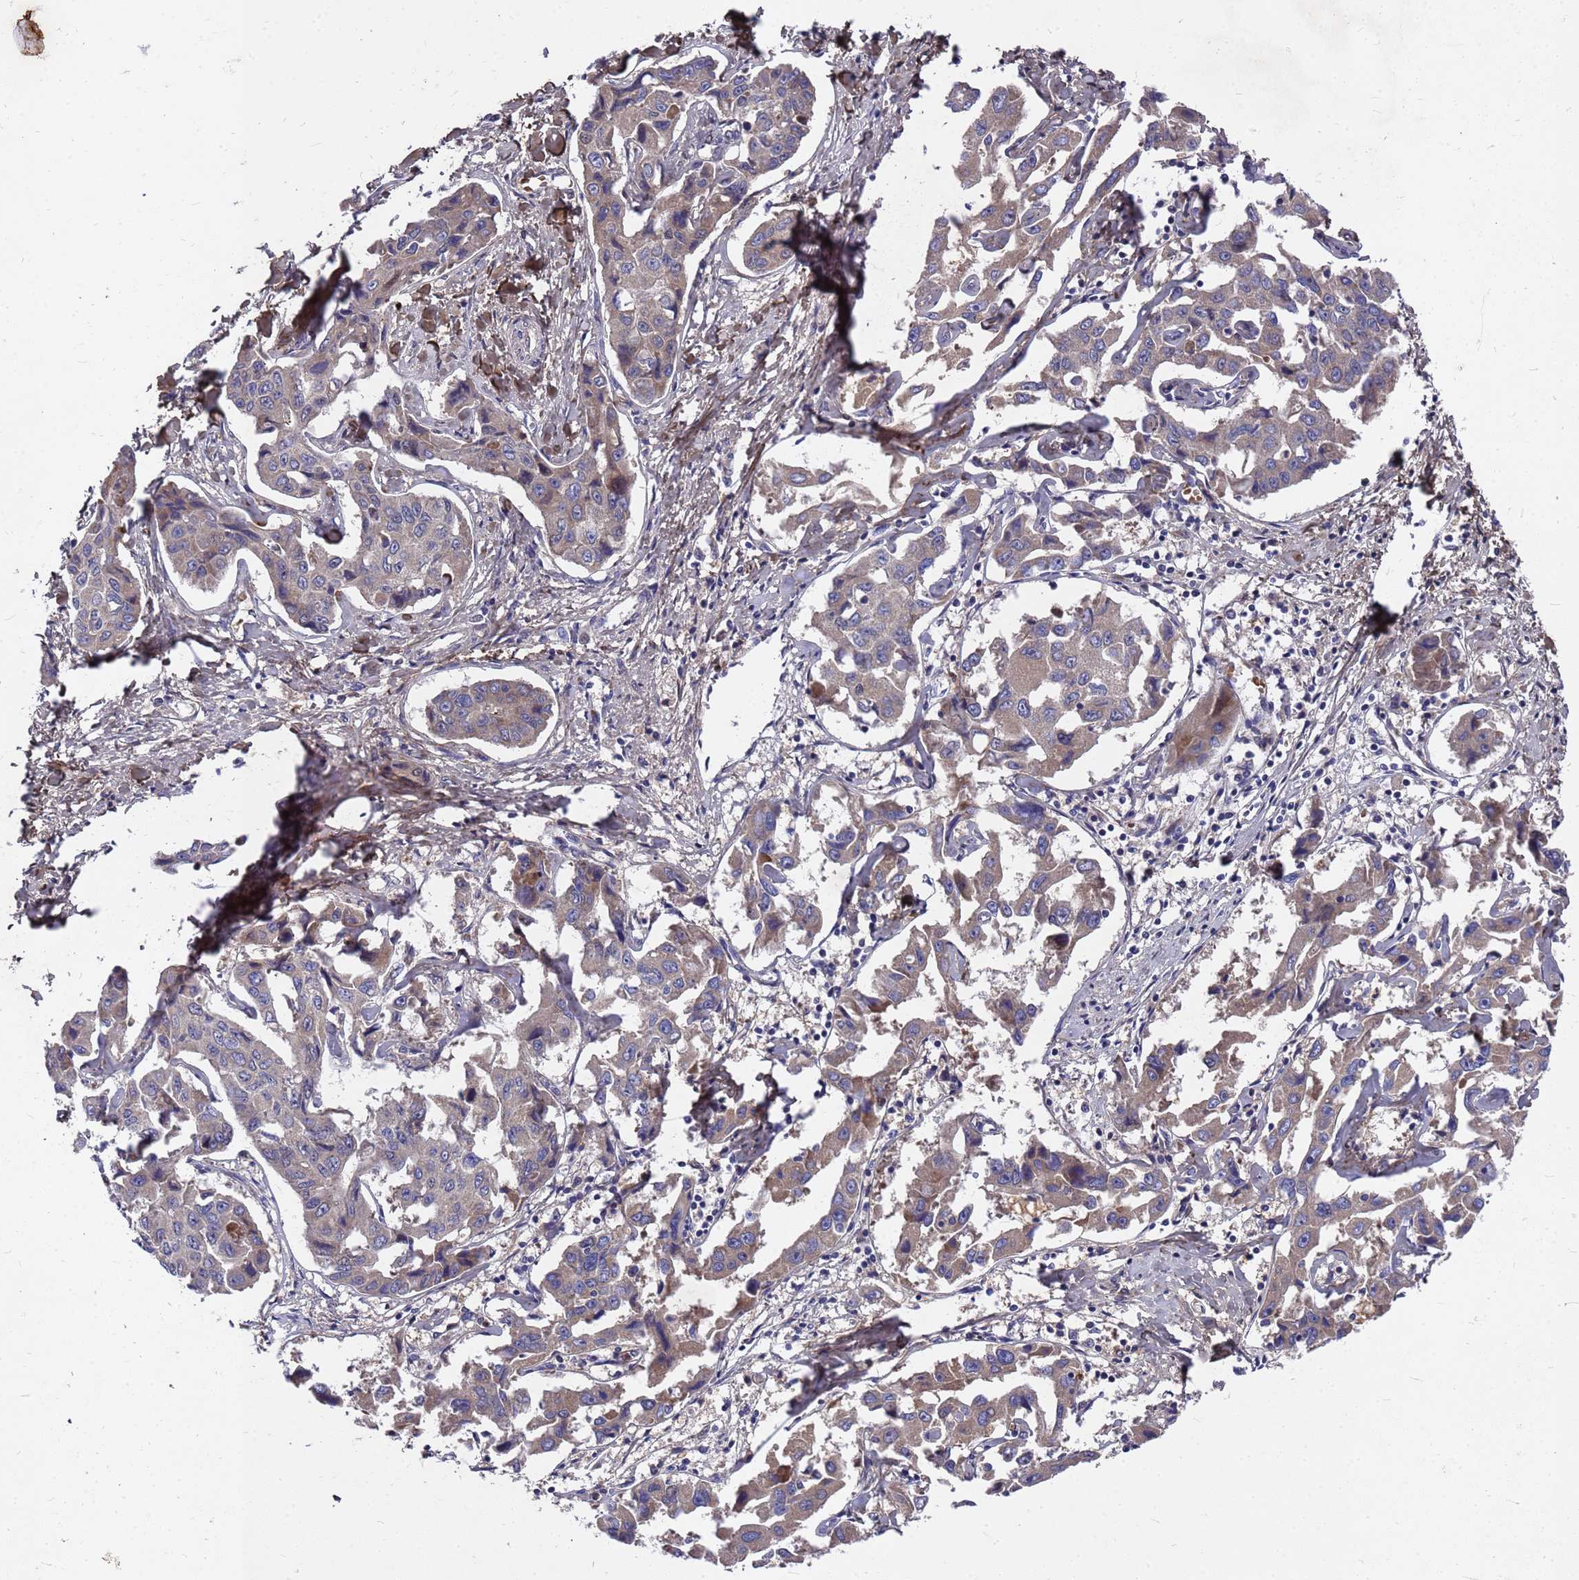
{"staining": {"intensity": "weak", "quantity": "<25%", "location": "cytoplasmic/membranous"}, "tissue": "liver cancer", "cell_type": "Tumor cells", "image_type": "cancer", "snomed": [{"axis": "morphology", "description": "Cholangiocarcinoma"}, {"axis": "topography", "description": "Liver"}], "caption": "There is no significant staining in tumor cells of liver cholangiocarcinoma.", "gene": "ZNF717", "patient": {"sex": "male", "age": 59}}